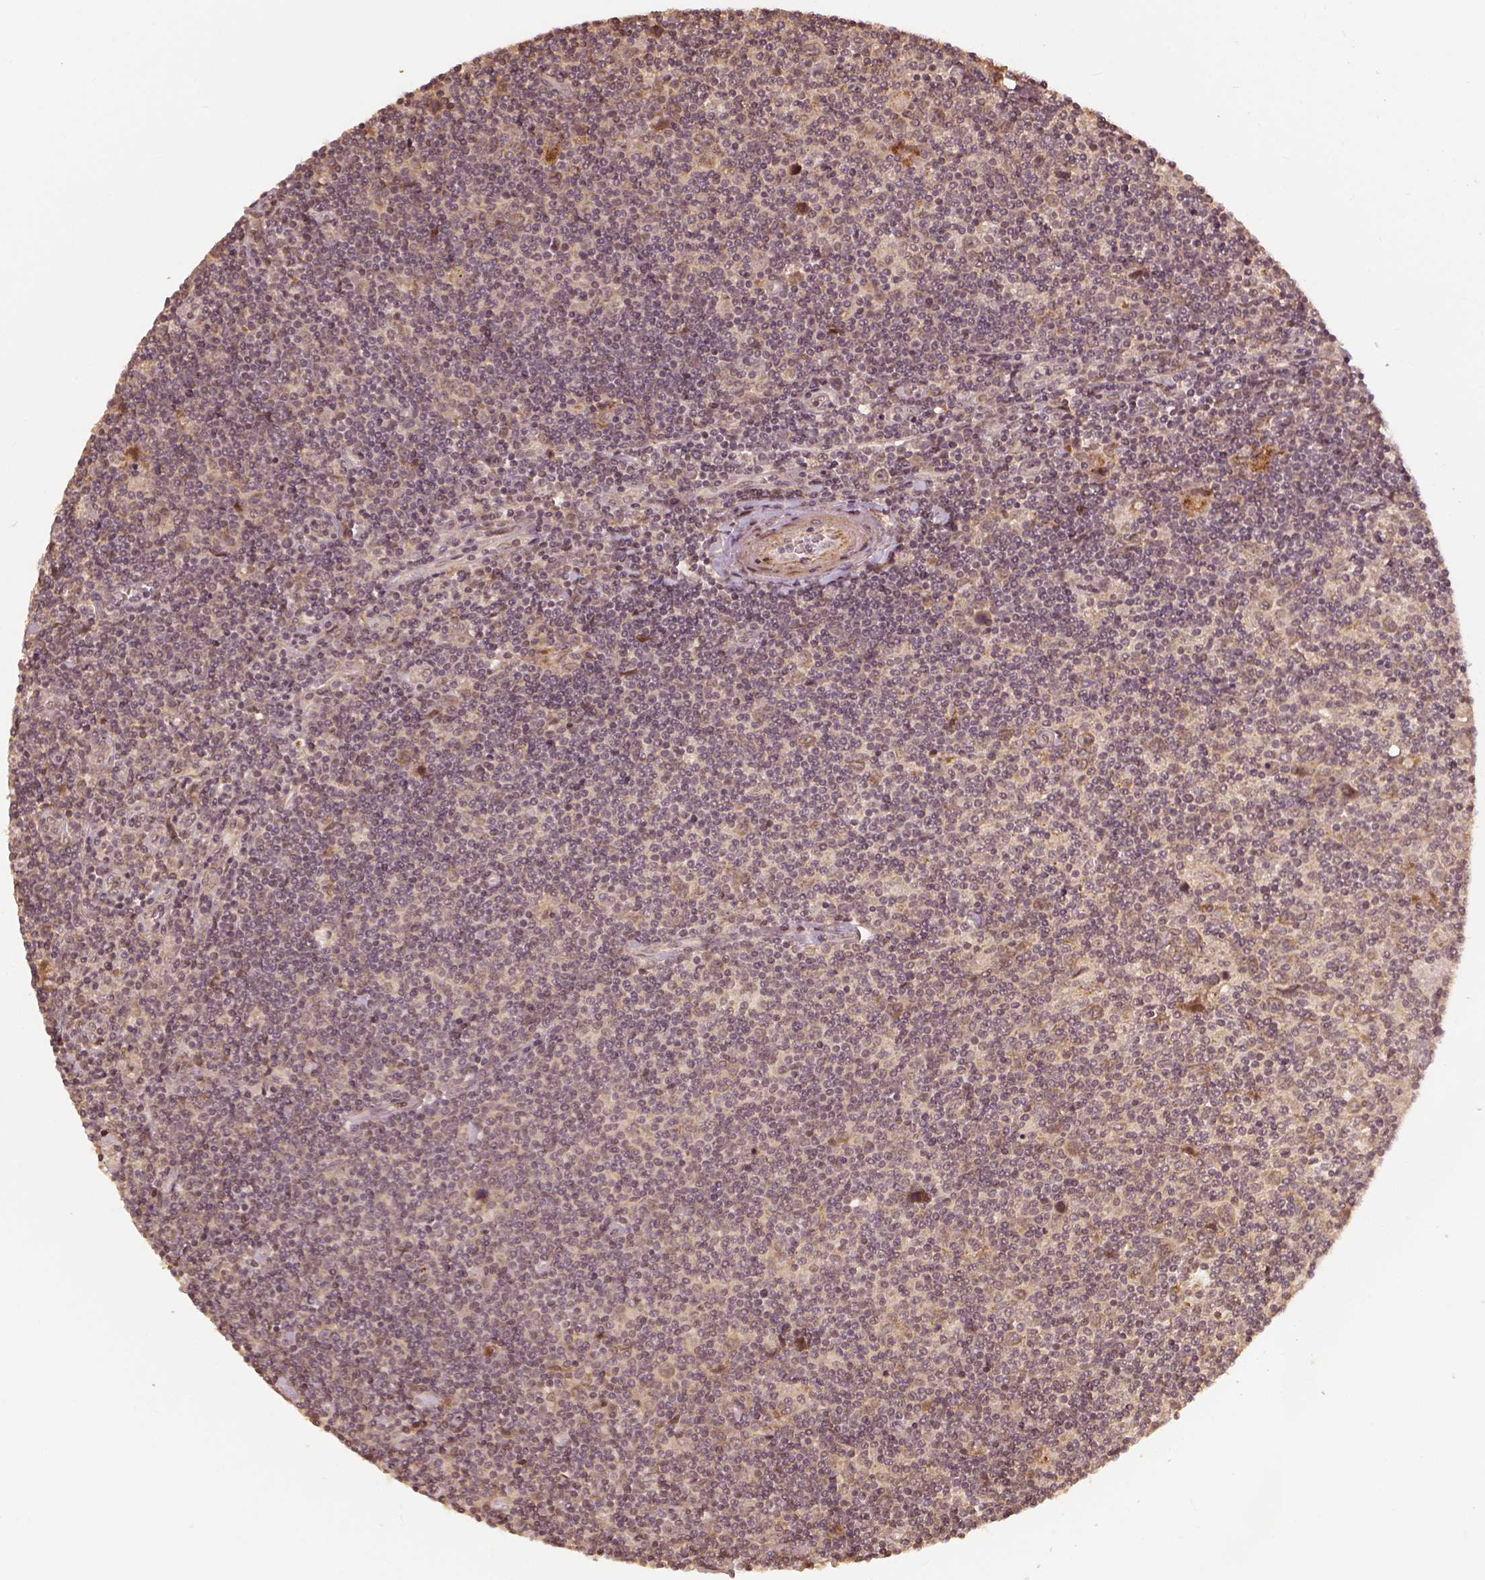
{"staining": {"intensity": "negative", "quantity": "none", "location": "none"}, "tissue": "lymphoma", "cell_type": "Tumor cells", "image_type": "cancer", "snomed": [{"axis": "morphology", "description": "Hodgkin's disease, NOS"}, {"axis": "topography", "description": "Lymph node"}], "caption": "Tumor cells show no significant protein staining in lymphoma. The staining was performed using DAB (3,3'-diaminobenzidine) to visualize the protein expression in brown, while the nuclei were stained in blue with hematoxylin (Magnification: 20x).", "gene": "VEGFA", "patient": {"sex": "male", "age": 40}}